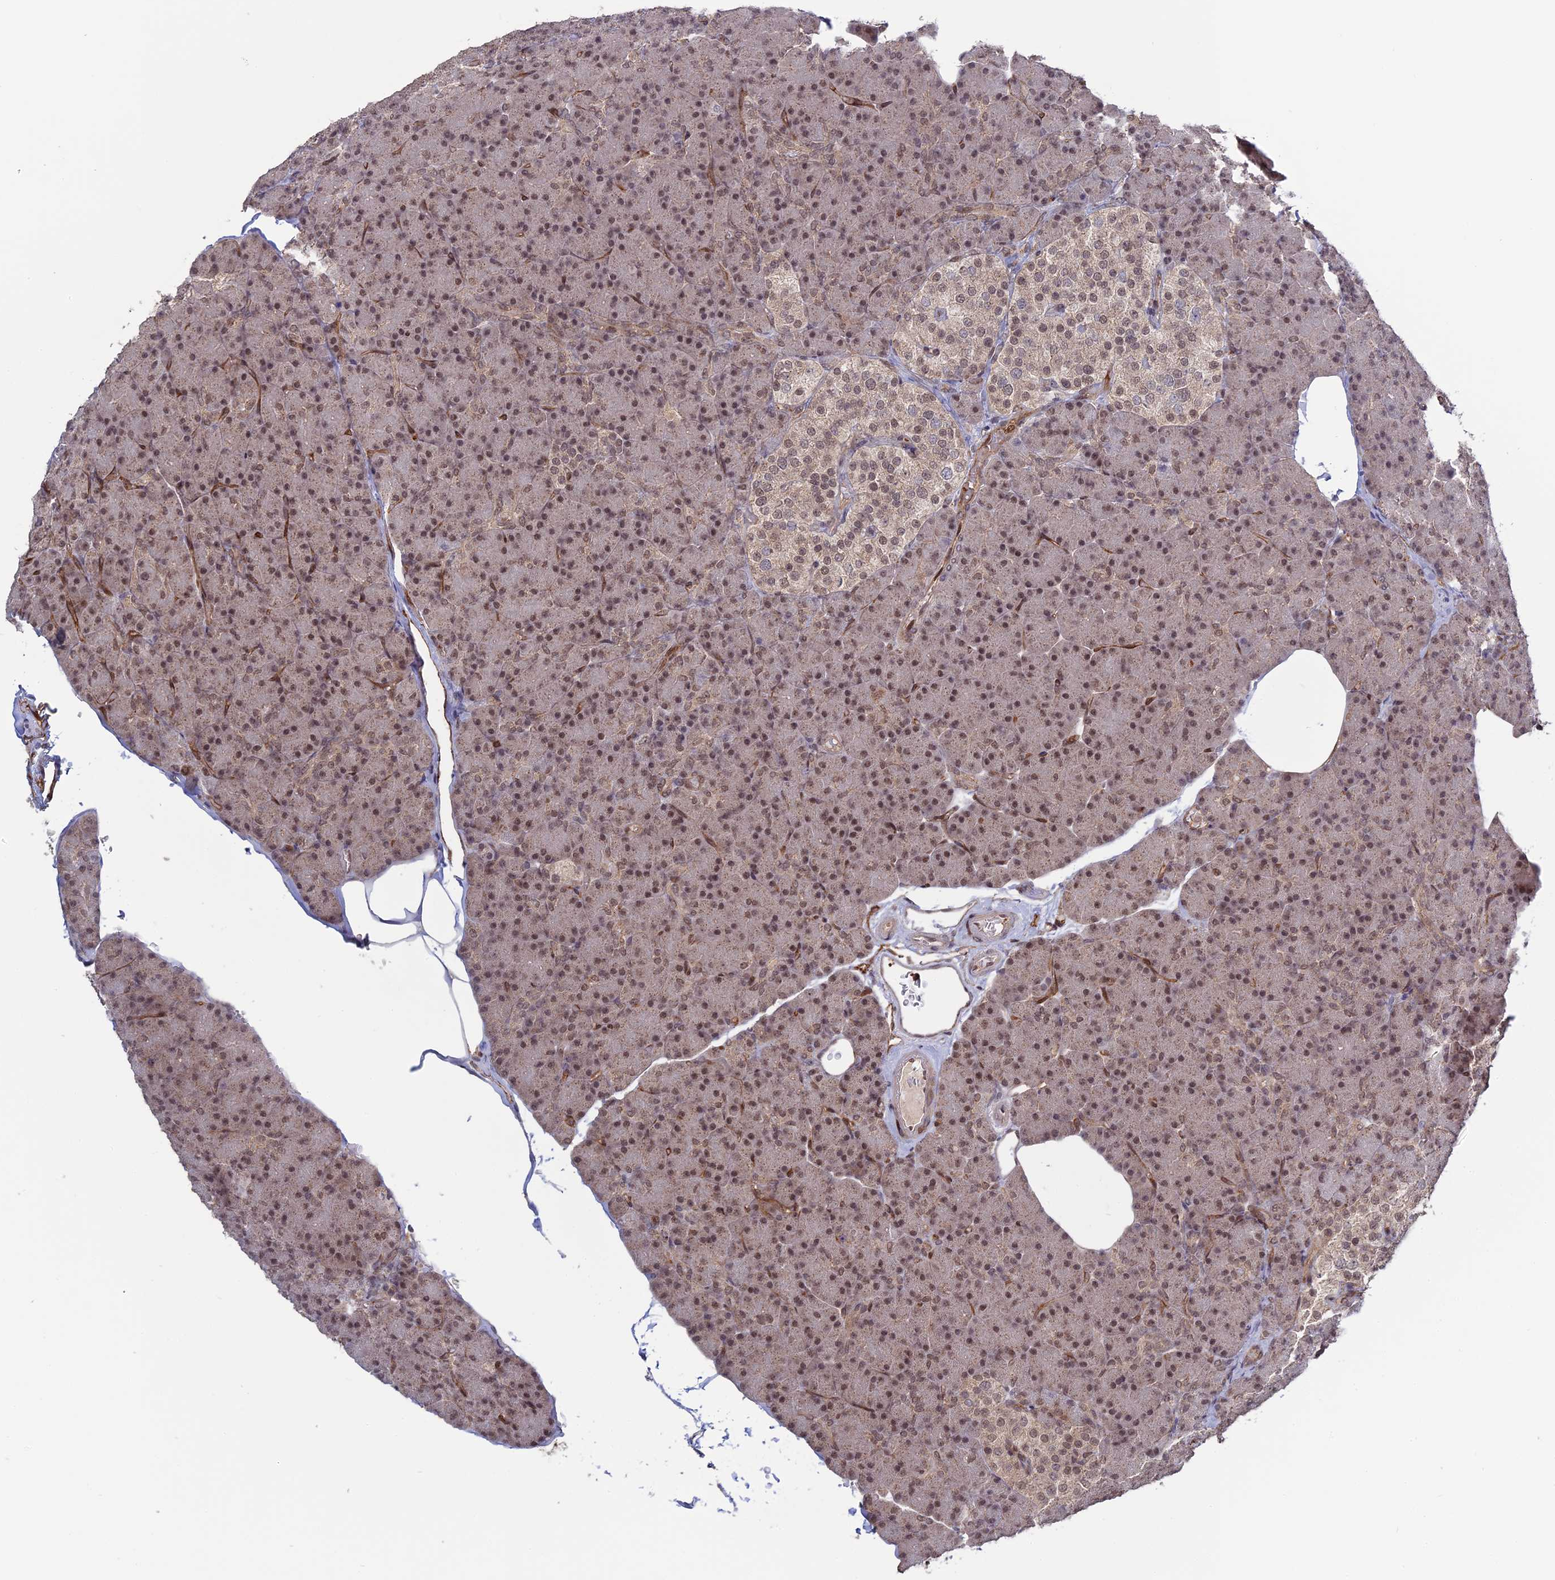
{"staining": {"intensity": "moderate", "quantity": ">75%", "location": "cytoplasmic/membranous,nuclear"}, "tissue": "pancreas", "cell_type": "Exocrine glandular cells", "image_type": "normal", "snomed": [{"axis": "morphology", "description": "Normal tissue, NOS"}, {"axis": "topography", "description": "Pancreas"}], "caption": "Benign pancreas displays moderate cytoplasmic/membranous,nuclear positivity in about >75% of exocrine glandular cells, visualized by immunohistochemistry.", "gene": "PKIG", "patient": {"sex": "female", "age": 43}}